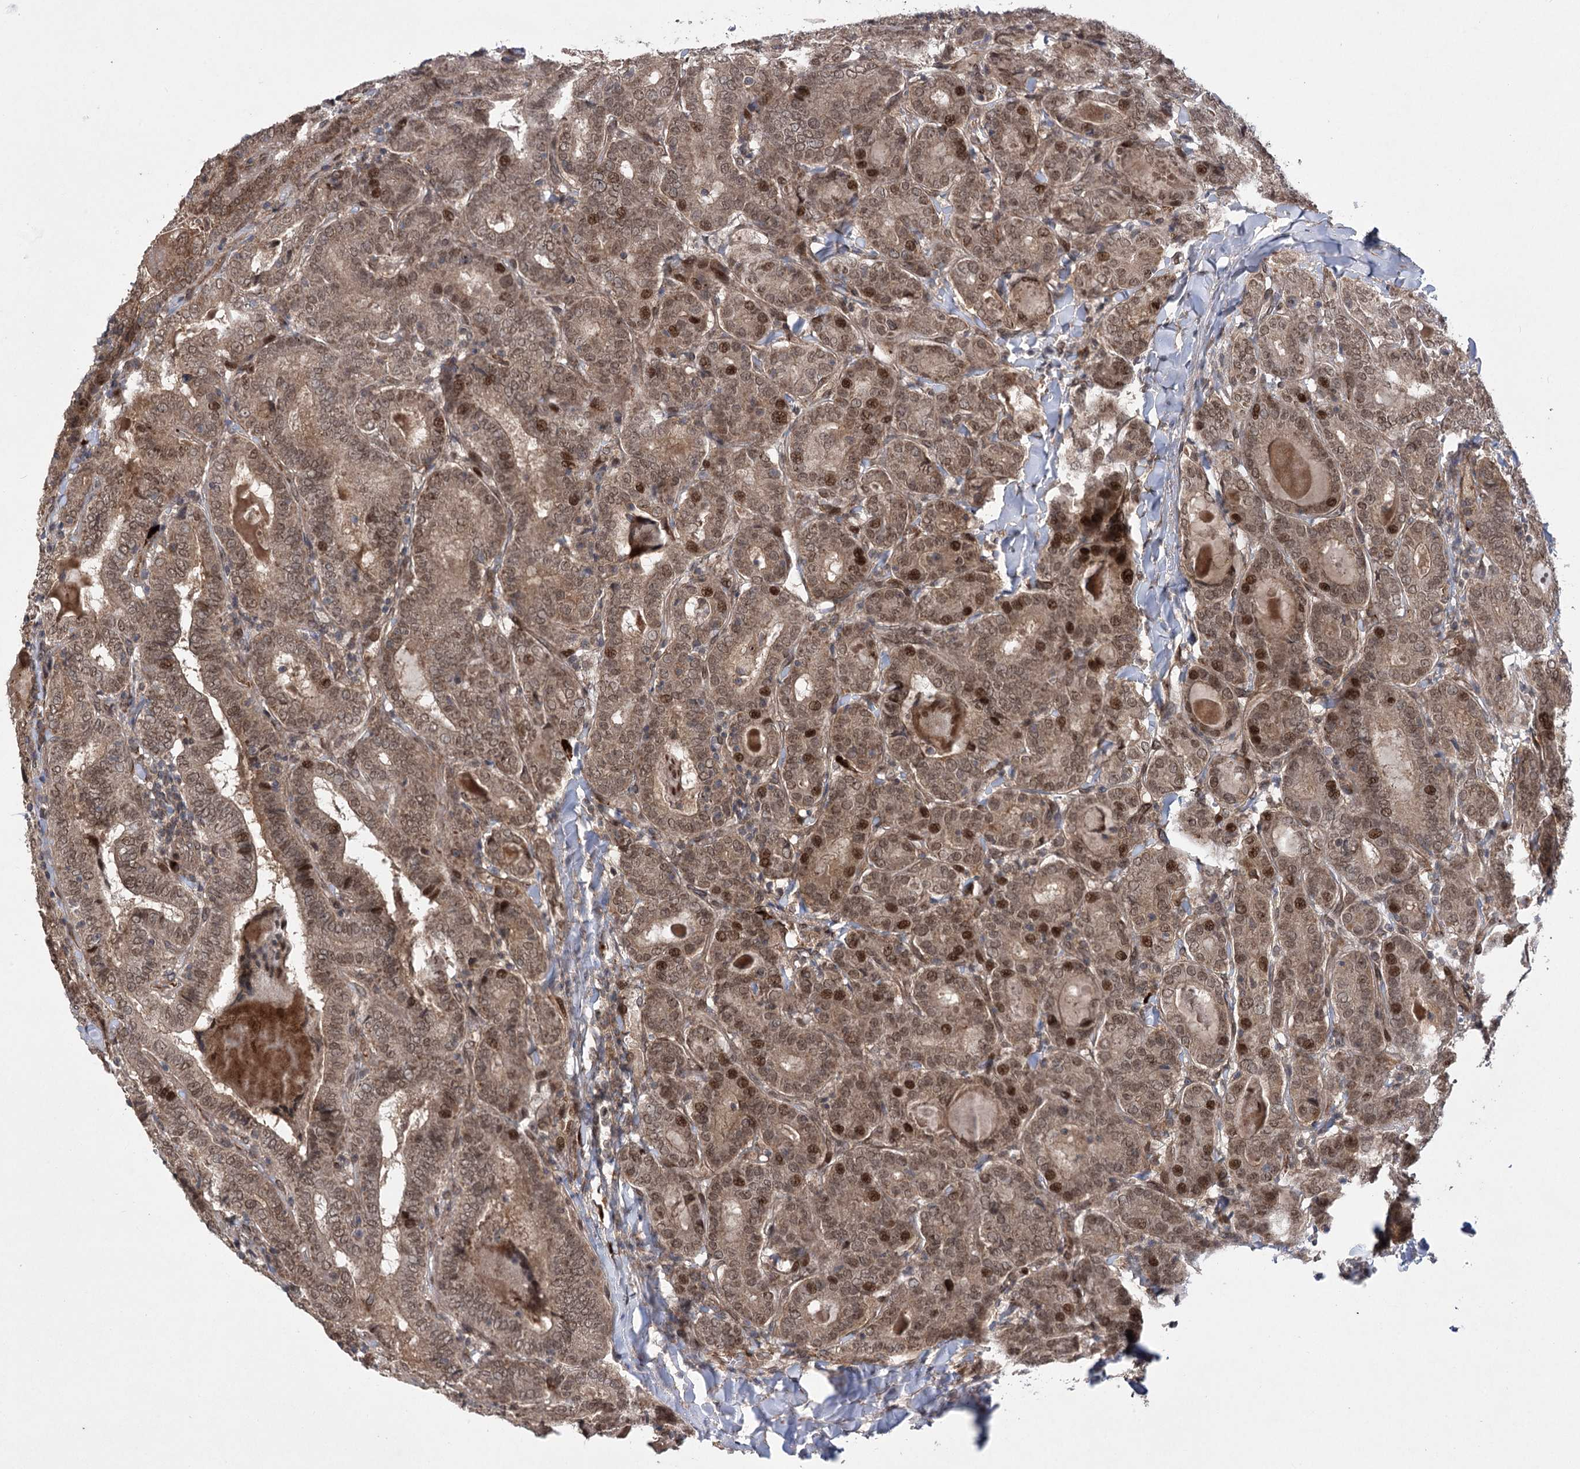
{"staining": {"intensity": "moderate", "quantity": ">75%", "location": "cytoplasmic/membranous,nuclear"}, "tissue": "thyroid cancer", "cell_type": "Tumor cells", "image_type": "cancer", "snomed": [{"axis": "morphology", "description": "Papillary adenocarcinoma, NOS"}, {"axis": "topography", "description": "Thyroid gland"}], "caption": "About >75% of tumor cells in papillary adenocarcinoma (thyroid) show moderate cytoplasmic/membranous and nuclear protein positivity as visualized by brown immunohistochemical staining.", "gene": "TENM2", "patient": {"sex": "female", "age": 72}}